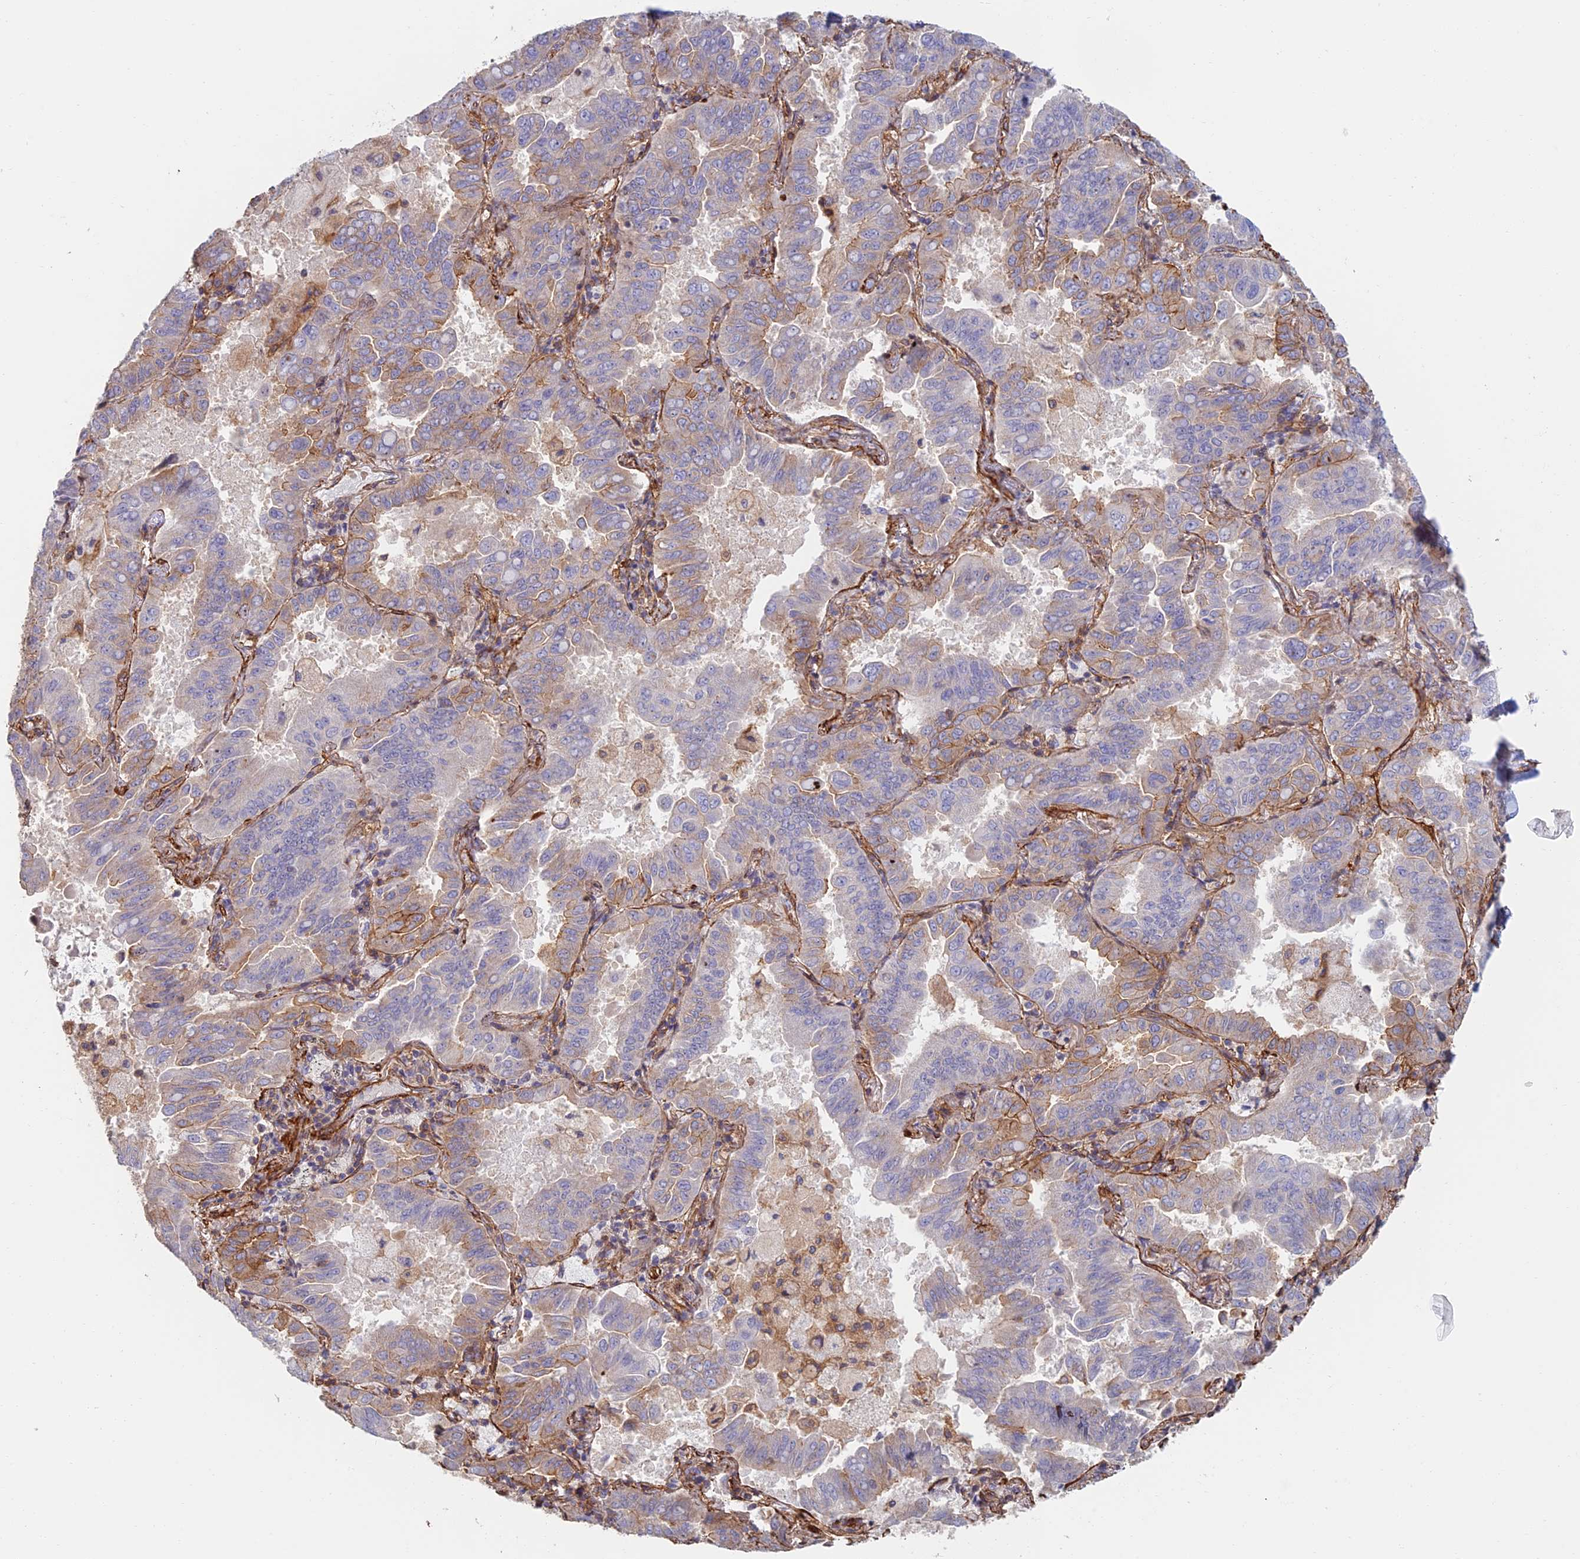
{"staining": {"intensity": "moderate", "quantity": "<25%", "location": "cytoplasmic/membranous"}, "tissue": "lung cancer", "cell_type": "Tumor cells", "image_type": "cancer", "snomed": [{"axis": "morphology", "description": "Adenocarcinoma, NOS"}, {"axis": "topography", "description": "Lung"}], "caption": "Protein staining exhibits moderate cytoplasmic/membranous positivity in about <25% of tumor cells in lung cancer (adenocarcinoma).", "gene": "PAK4", "patient": {"sex": "male", "age": 64}}